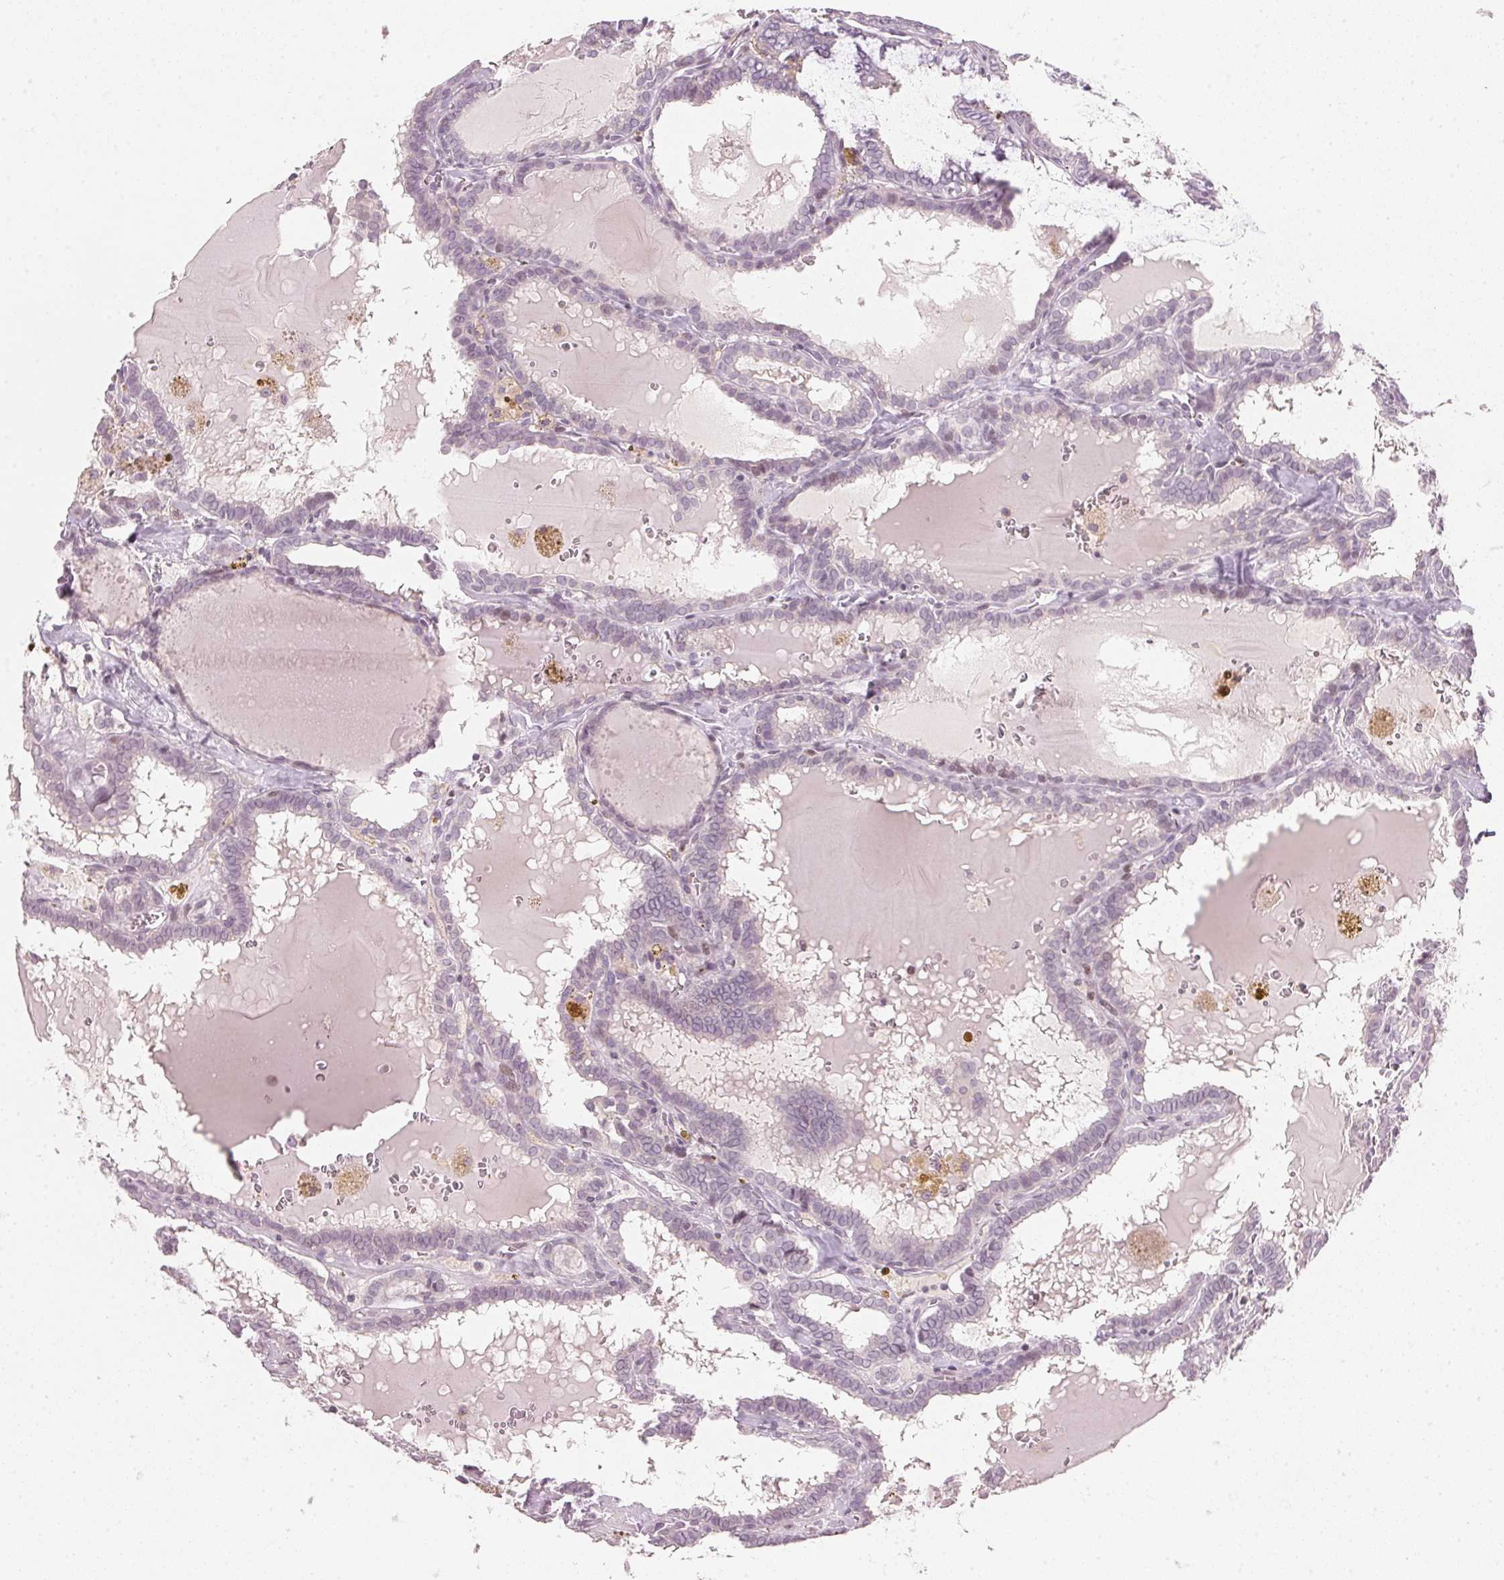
{"staining": {"intensity": "negative", "quantity": "none", "location": "none"}, "tissue": "thyroid cancer", "cell_type": "Tumor cells", "image_type": "cancer", "snomed": [{"axis": "morphology", "description": "Papillary adenocarcinoma, NOS"}, {"axis": "topography", "description": "Thyroid gland"}], "caption": "High magnification brightfield microscopy of thyroid papillary adenocarcinoma stained with DAB (3,3'-diaminobenzidine) (brown) and counterstained with hematoxylin (blue): tumor cells show no significant positivity.", "gene": "SFRP4", "patient": {"sex": "female", "age": 39}}